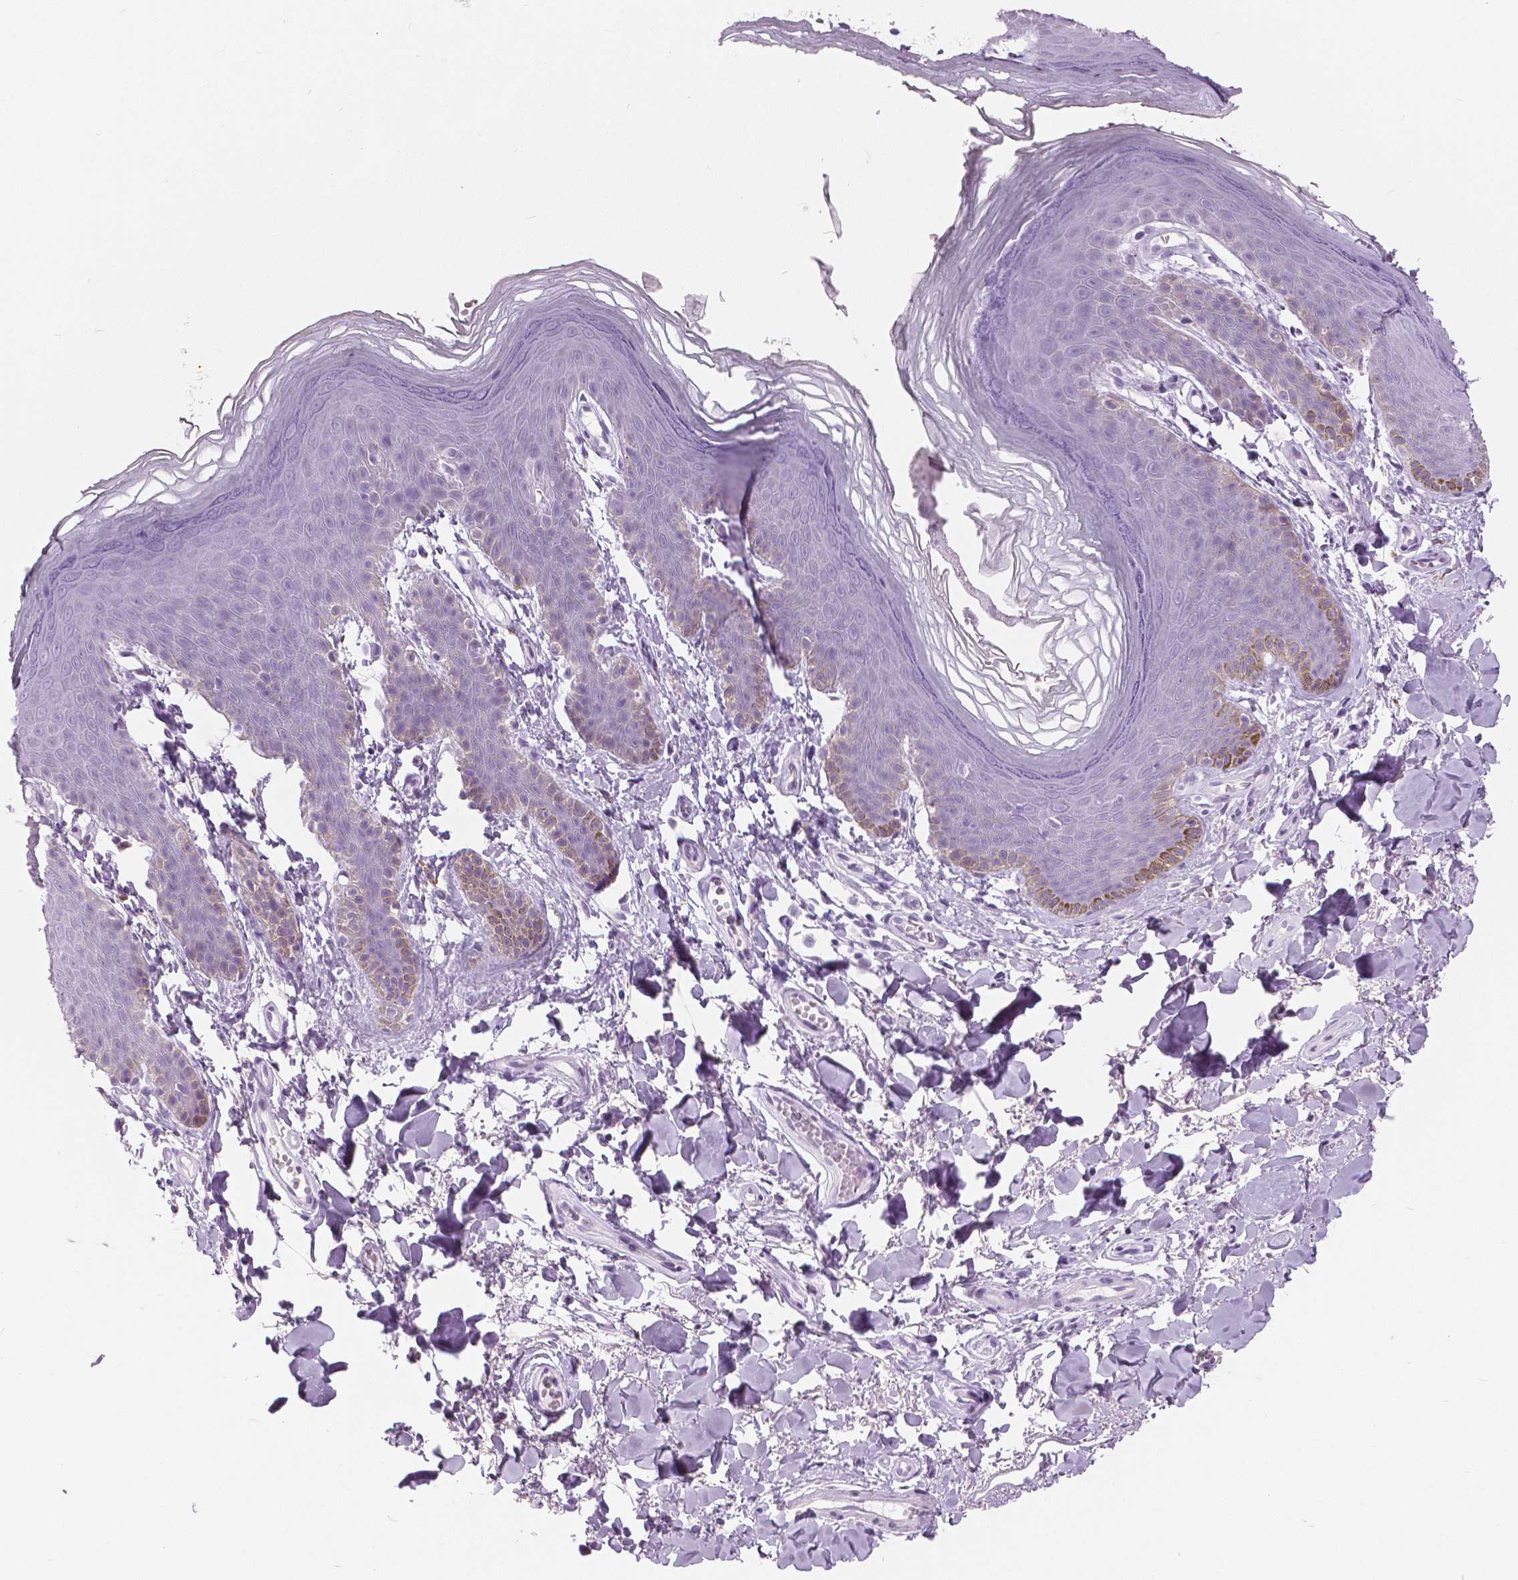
{"staining": {"intensity": "moderate", "quantity": "<25%", "location": "cytoplasmic/membranous"}, "tissue": "skin", "cell_type": "Epidermal cells", "image_type": "normal", "snomed": [{"axis": "morphology", "description": "Normal tissue, NOS"}, {"axis": "topography", "description": "Anal"}], "caption": "DAB (3,3'-diaminobenzidine) immunohistochemical staining of normal skin displays moderate cytoplasmic/membranous protein expression in about <25% of epidermal cells.", "gene": "SFTPD", "patient": {"sex": "male", "age": 53}}